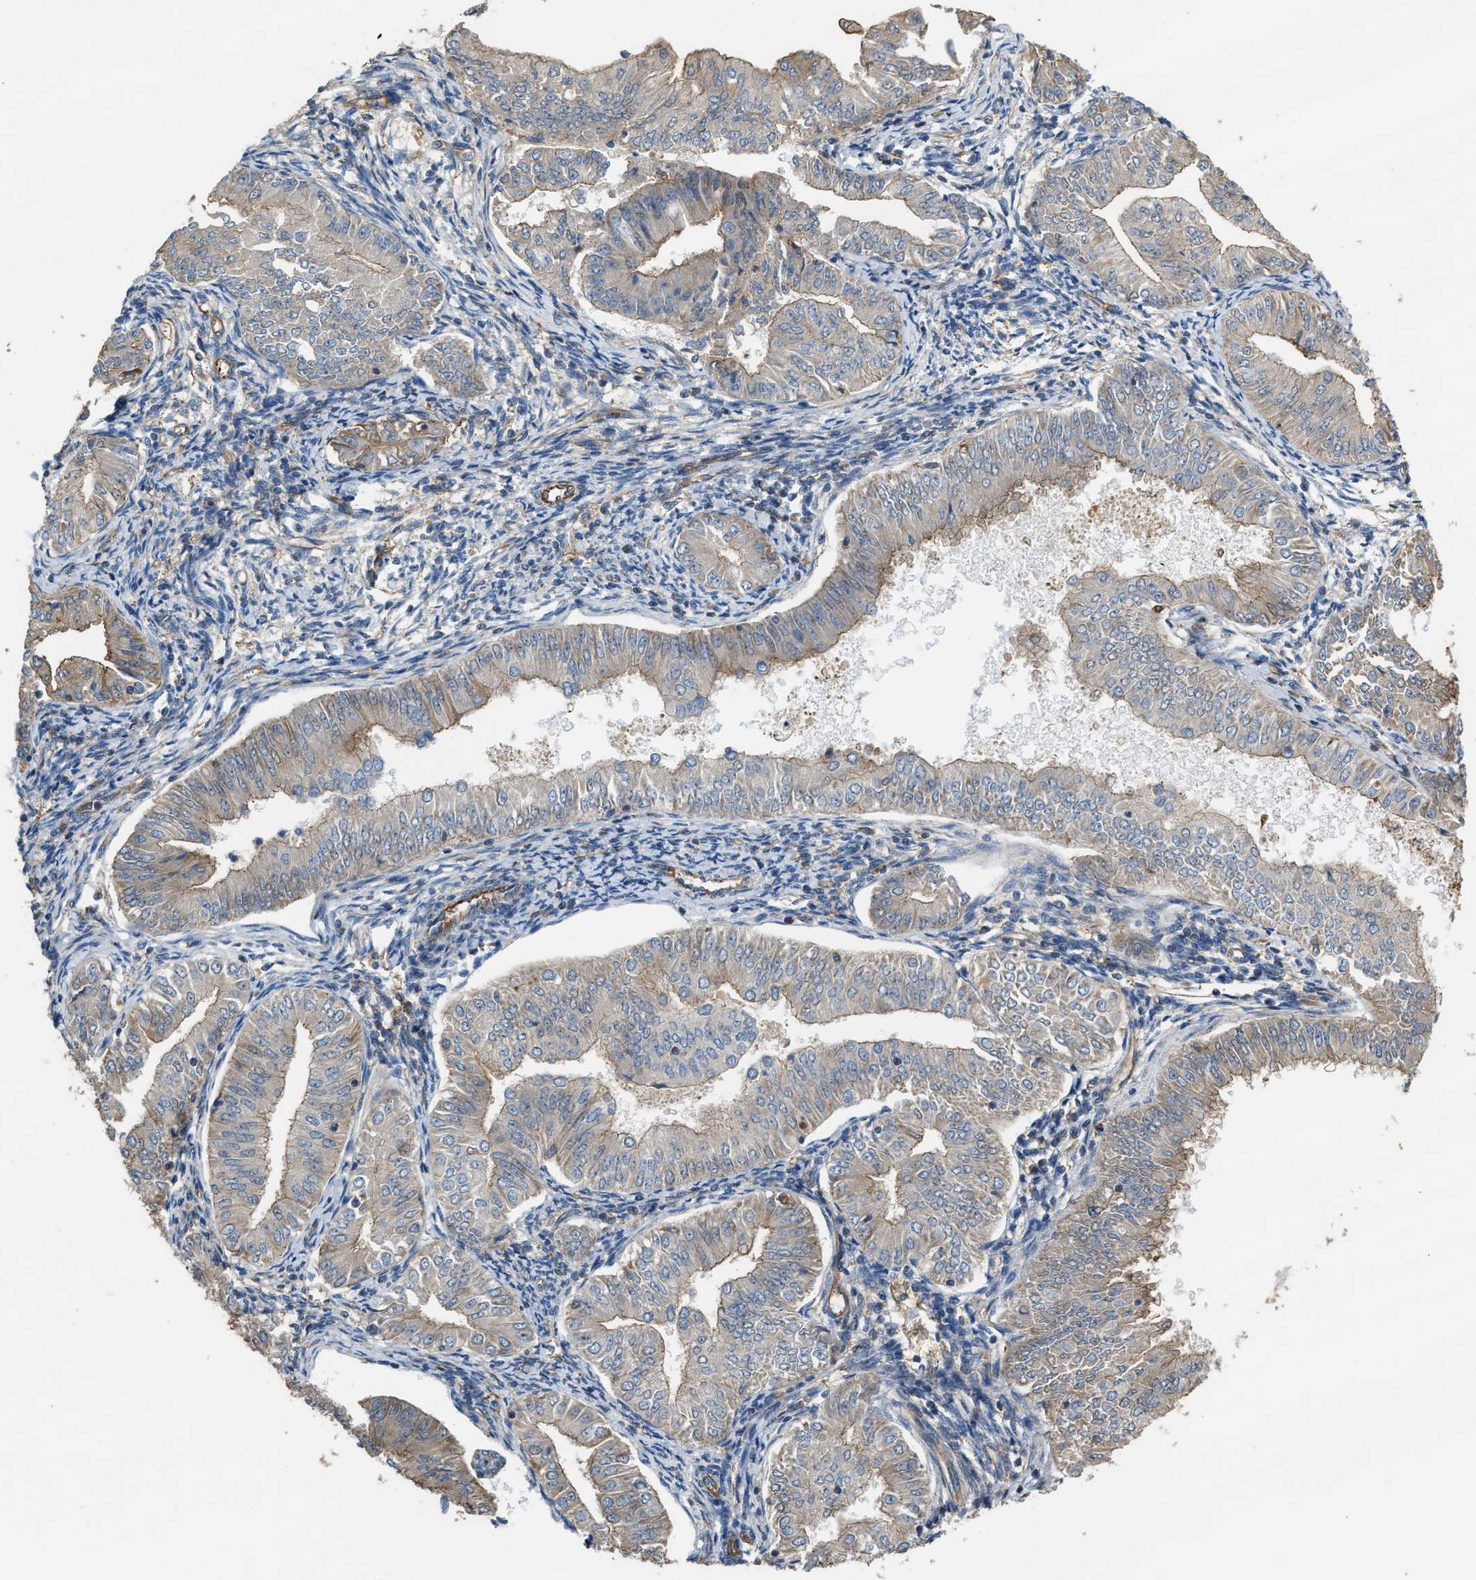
{"staining": {"intensity": "weak", "quantity": "<25%", "location": "cytoplasmic/membranous"}, "tissue": "endometrial cancer", "cell_type": "Tumor cells", "image_type": "cancer", "snomed": [{"axis": "morphology", "description": "Normal tissue, NOS"}, {"axis": "morphology", "description": "Adenocarcinoma, NOS"}, {"axis": "topography", "description": "Endometrium"}], "caption": "Tumor cells are negative for brown protein staining in adenocarcinoma (endometrial). The staining was performed using DAB to visualize the protein expression in brown, while the nuclei were stained in blue with hematoxylin (Magnification: 20x).", "gene": "ATIC", "patient": {"sex": "female", "age": 53}}